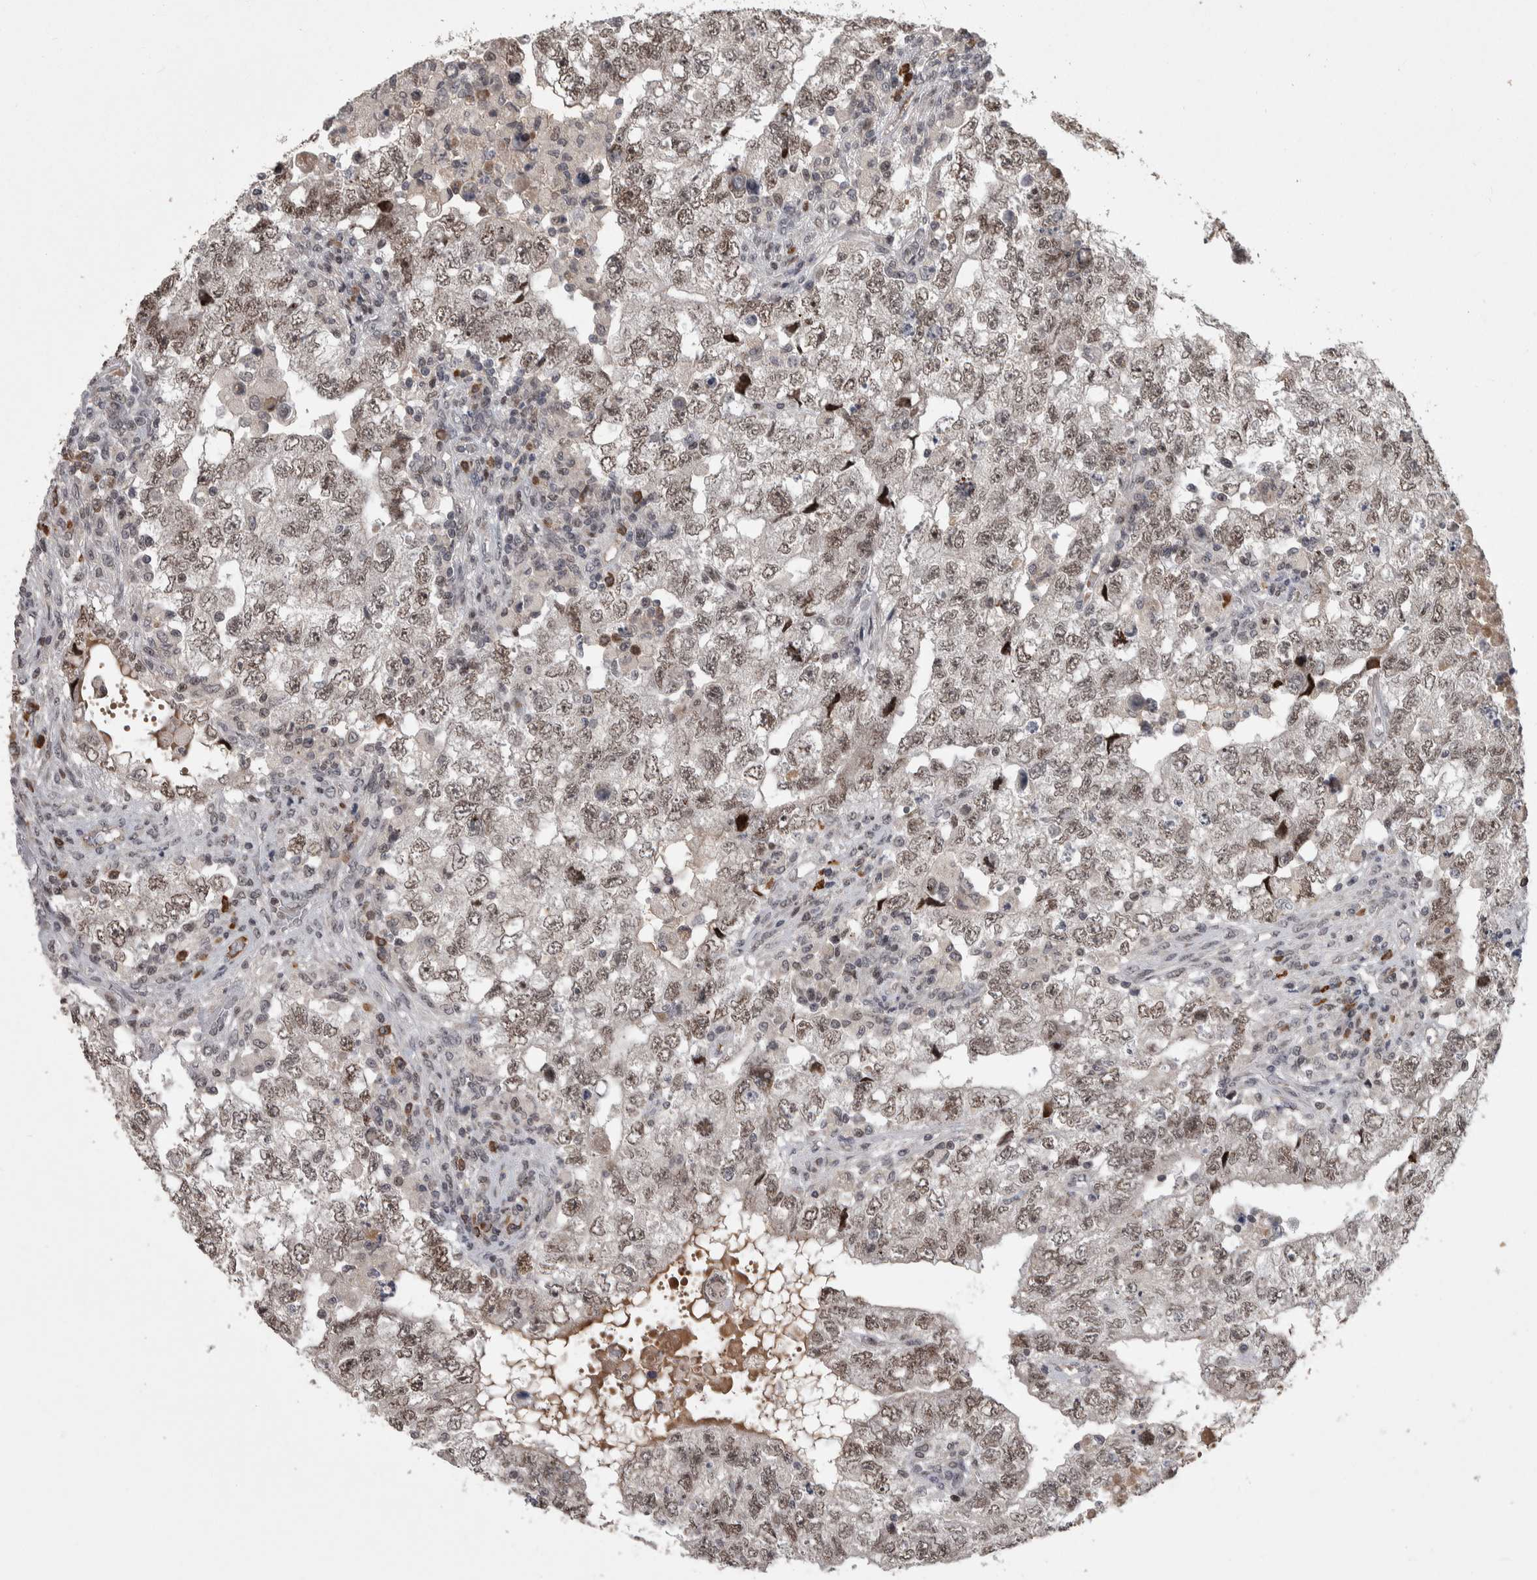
{"staining": {"intensity": "weak", "quantity": ">75%", "location": "nuclear"}, "tissue": "testis cancer", "cell_type": "Tumor cells", "image_type": "cancer", "snomed": [{"axis": "morphology", "description": "Carcinoma, Embryonal, NOS"}, {"axis": "topography", "description": "Testis"}], "caption": "Immunohistochemical staining of human testis cancer exhibits low levels of weak nuclear protein expression in about >75% of tumor cells.", "gene": "ZNF592", "patient": {"sex": "male", "age": 36}}